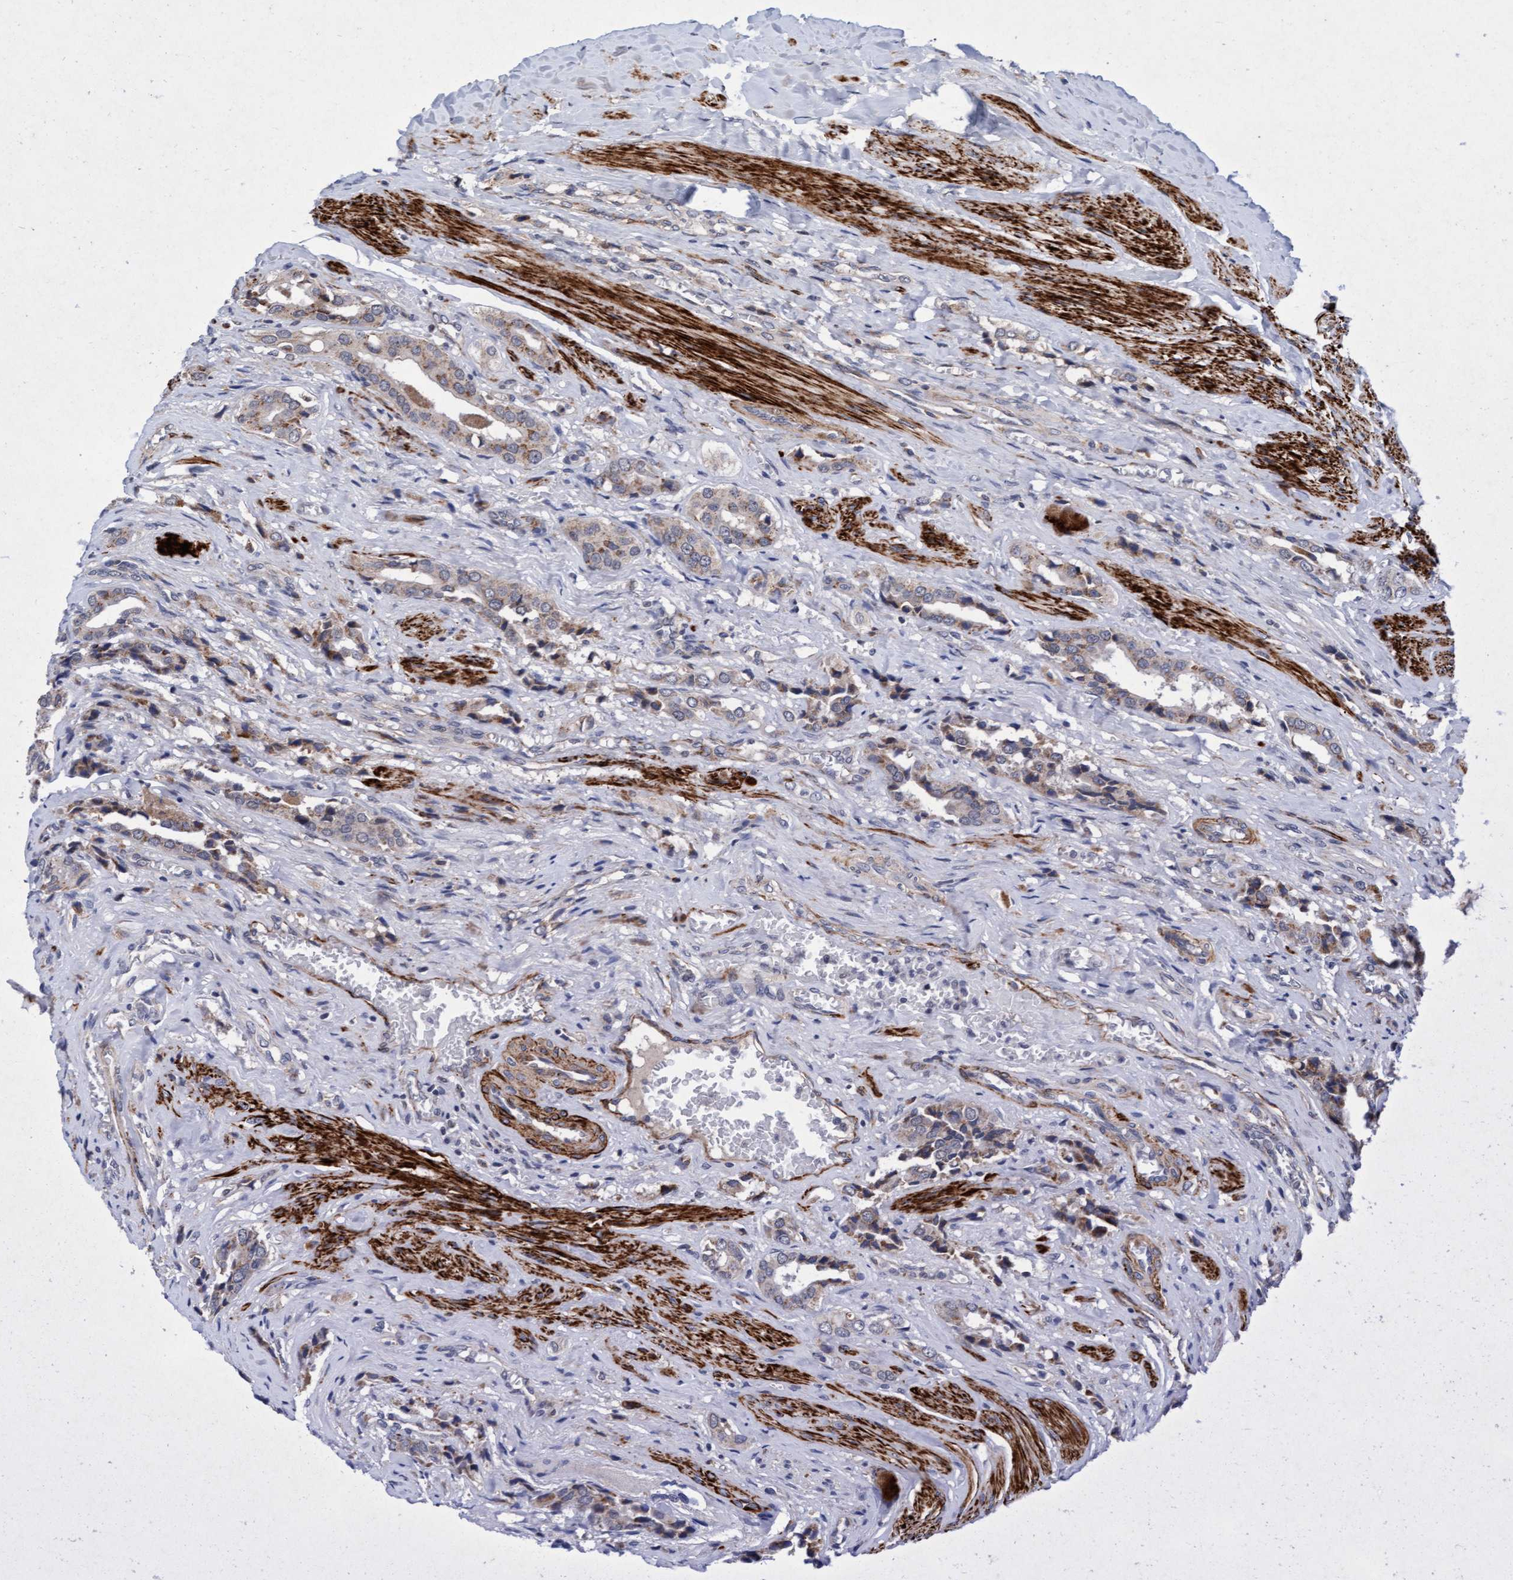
{"staining": {"intensity": "weak", "quantity": ">75%", "location": "cytoplasmic/membranous"}, "tissue": "prostate cancer", "cell_type": "Tumor cells", "image_type": "cancer", "snomed": [{"axis": "morphology", "description": "Adenocarcinoma, High grade"}, {"axis": "topography", "description": "Prostate"}], "caption": "Adenocarcinoma (high-grade) (prostate) stained for a protein (brown) shows weak cytoplasmic/membranous positive staining in approximately >75% of tumor cells.", "gene": "TMEM70", "patient": {"sex": "male", "age": 52}}